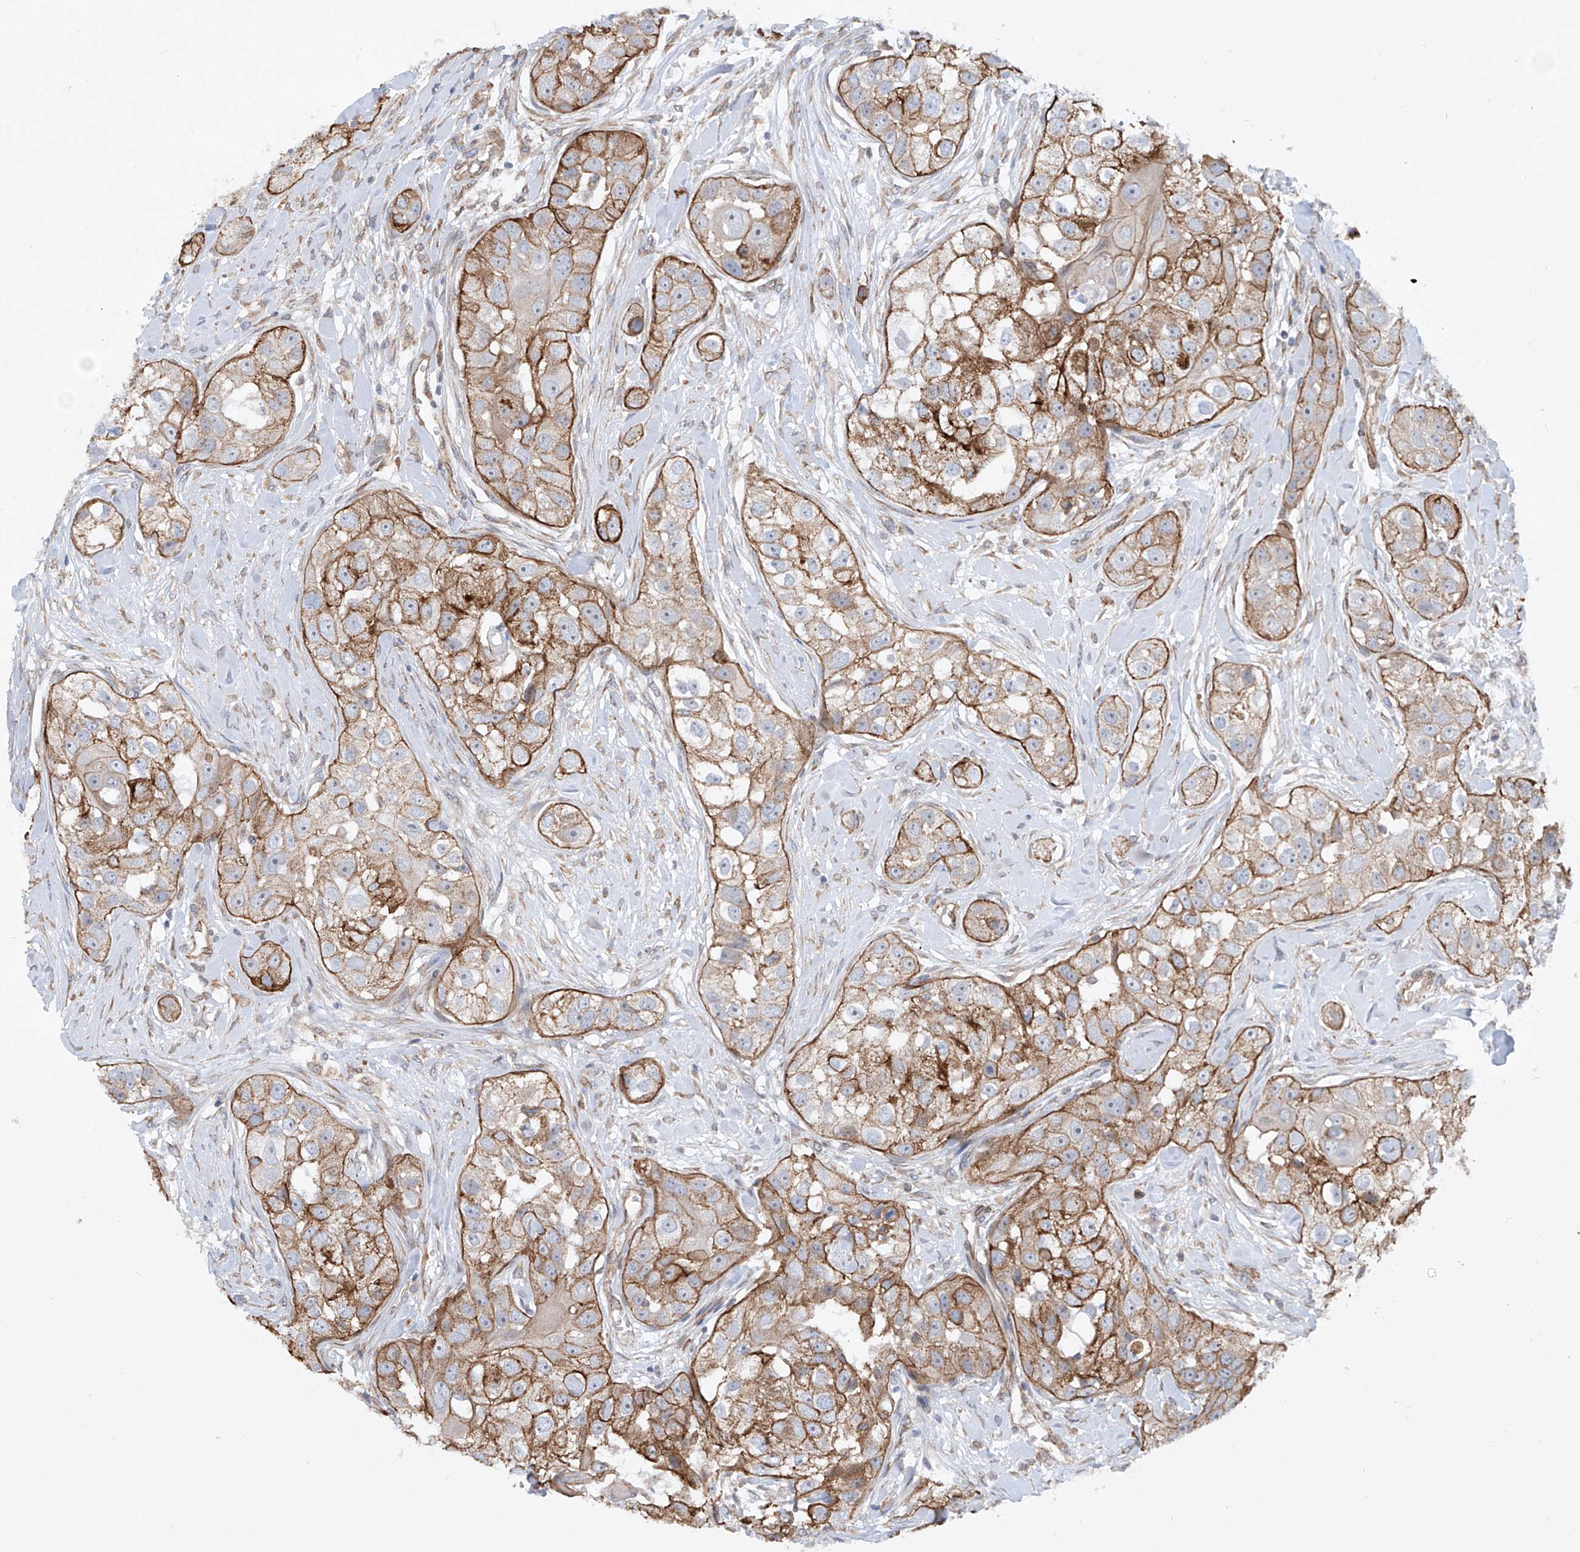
{"staining": {"intensity": "moderate", "quantity": ">75%", "location": "cytoplasmic/membranous"}, "tissue": "head and neck cancer", "cell_type": "Tumor cells", "image_type": "cancer", "snomed": [{"axis": "morphology", "description": "Normal tissue, NOS"}, {"axis": "morphology", "description": "Squamous cell carcinoma, NOS"}, {"axis": "topography", "description": "Skeletal muscle"}, {"axis": "topography", "description": "Head-Neck"}], "caption": "IHC (DAB (3,3'-diaminobenzidine)) staining of head and neck cancer exhibits moderate cytoplasmic/membranous protein positivity in about >75% of tumor cells.", "gene": "ZNF490", "patient": {"sex": "male", "age": 51}}